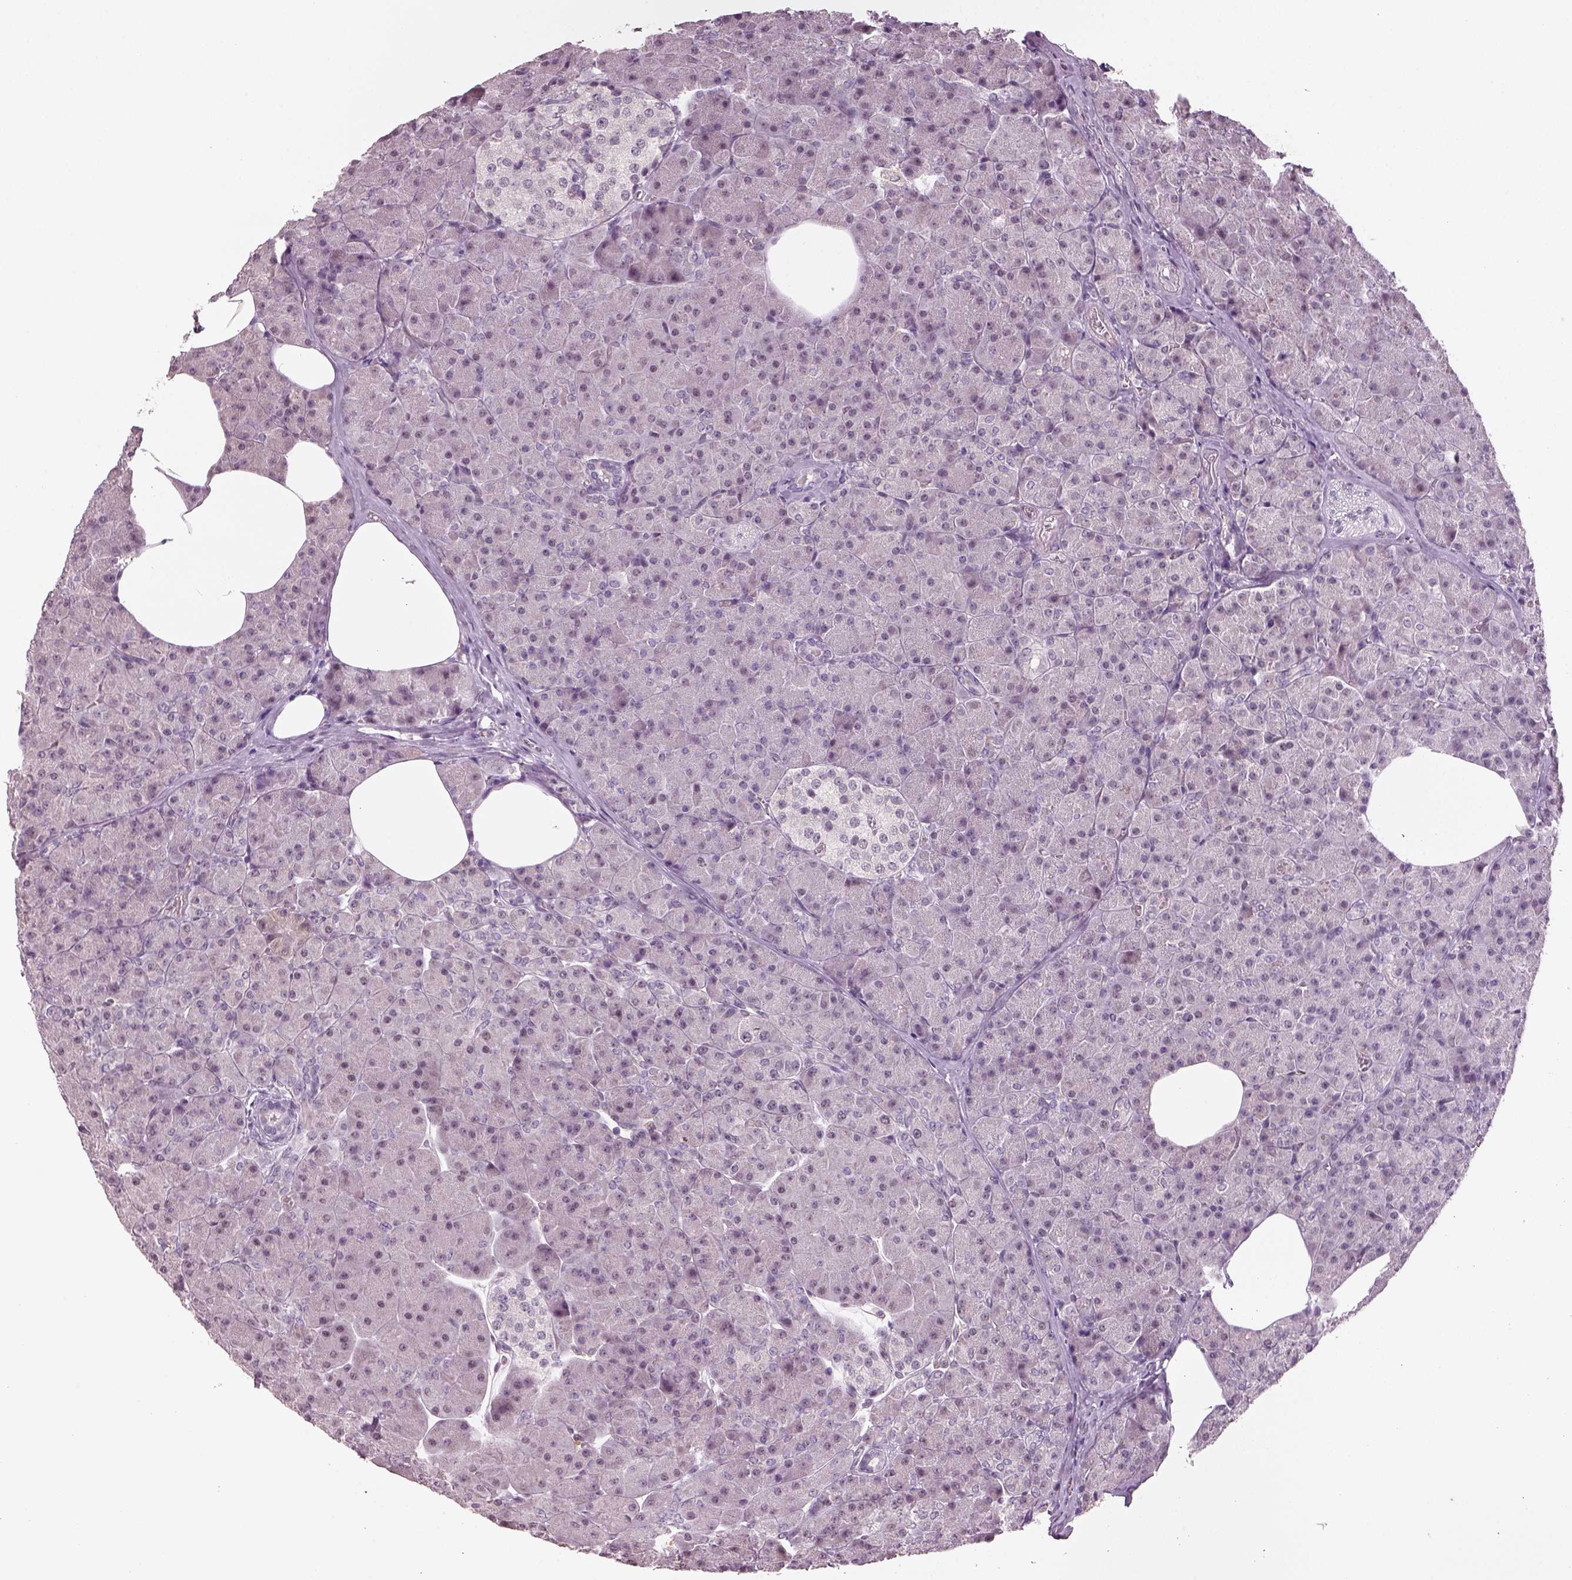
{"staining": {"intensity": "negative", "quantity": "none", "location": "none"}, "tissue": "pancreas", "cell_type": "Exocrine glandular cells", "image_type": "normal", "snomed": [{"axis": "morphology", "description": "Normal tissue, NOS"}, {"axis": "topography", "description": "Pancreas"}], "caption": "Immunohistochemistry (IHC) image of benign pancreas: human pancreas stained with DAB (3,3'-diaminobenzidine) exhibits no significant protein staining in exocrine glandular cells. (Immunohistochemistry, brightfield microscopy, high magnification).", "gene": "NAT8B", "patient": {"sex": "female", "age": 45}}